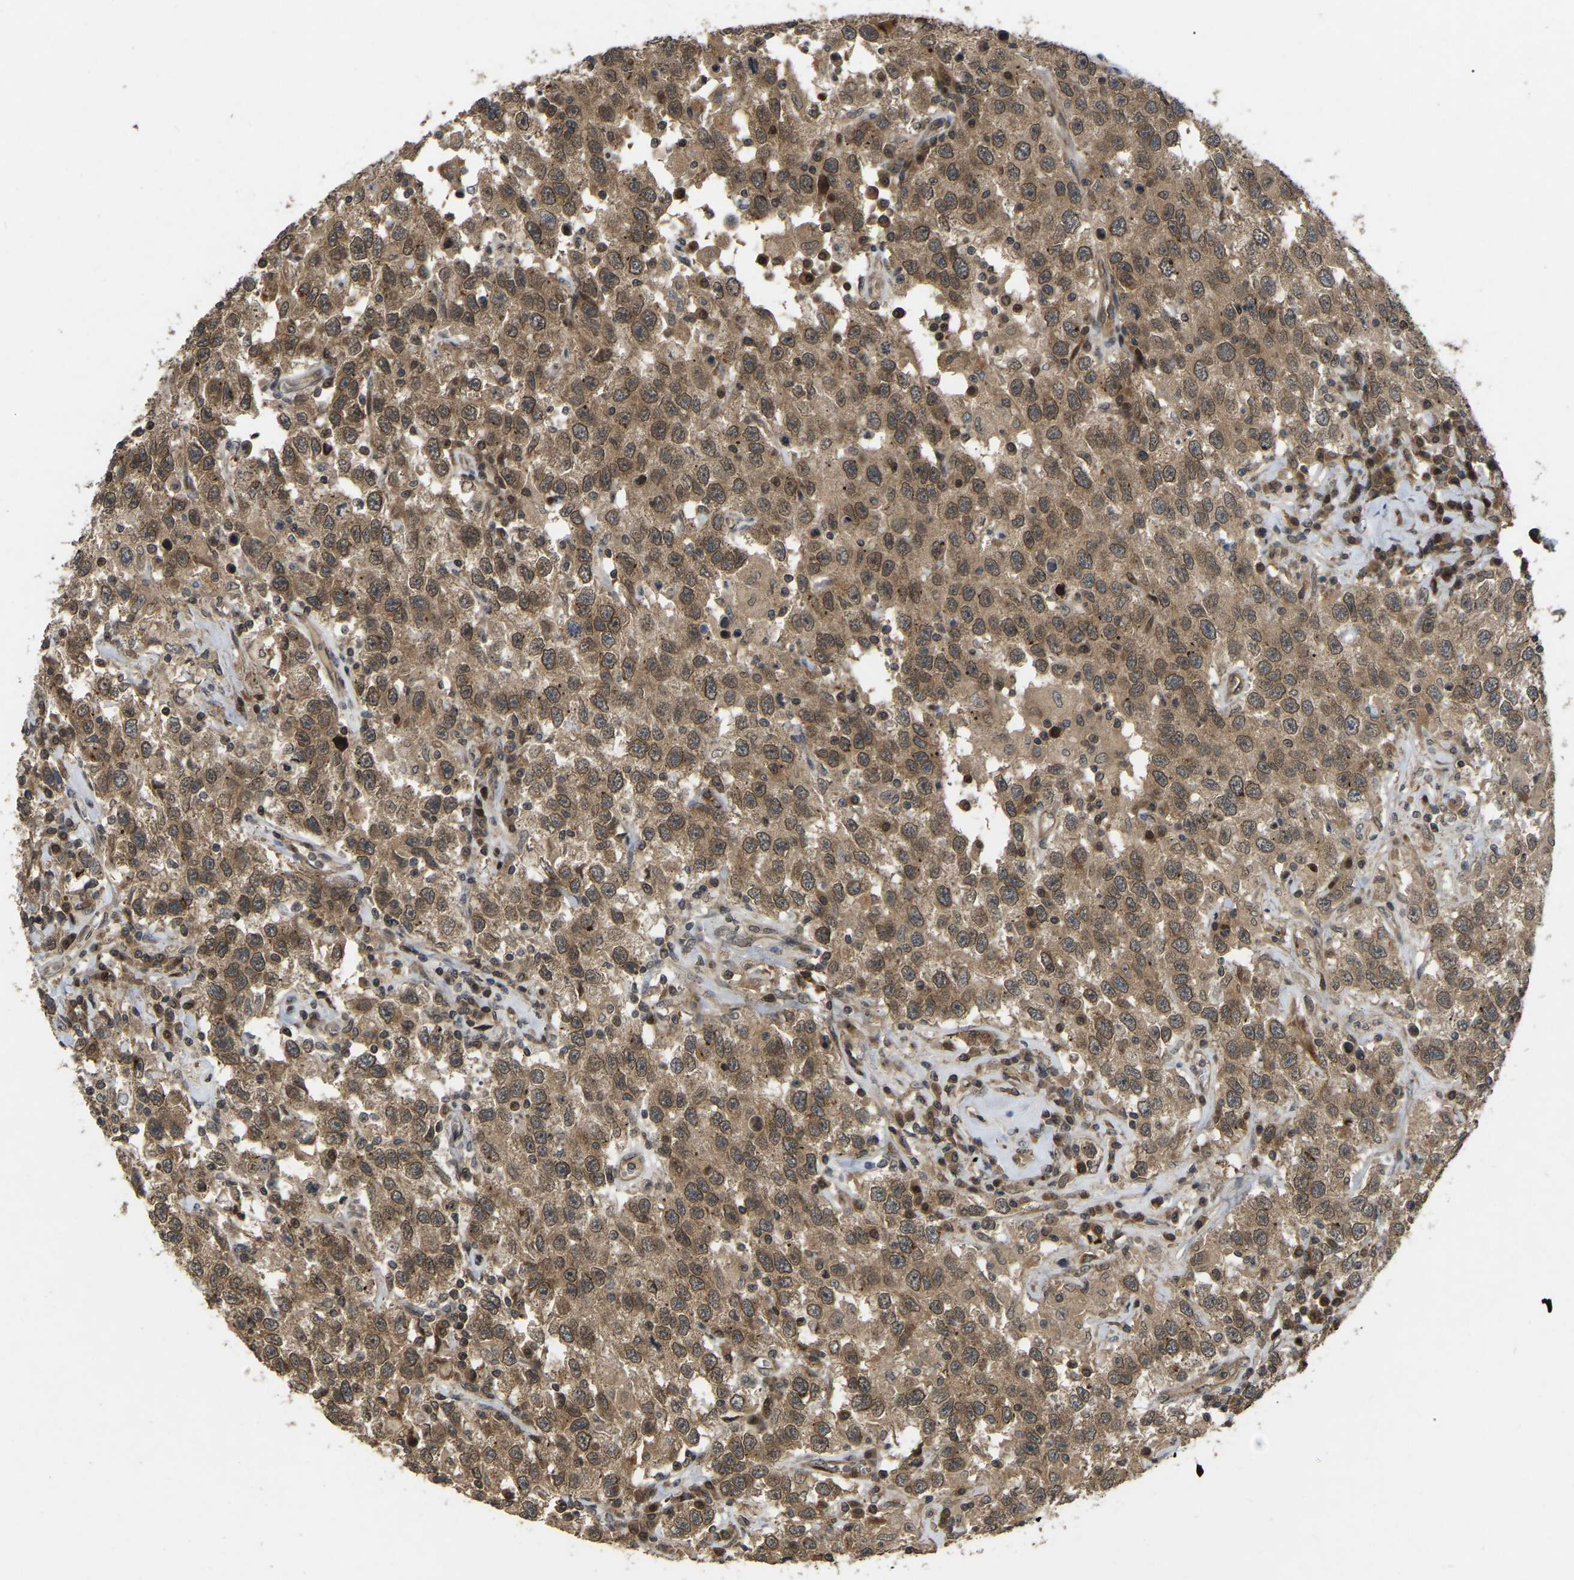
{"staining": {"intensity": "moderate", "quantity": ">75%", "location": "cytoplasmic/membranous,nuclear"}, "tissue": "testis cancer", "cell_type": "Tumor cells", "image_type": "cancer", "snomed": [{"axis": "morphology", "description": "Seminoma, NOS"}, {"axis": "topography", "description": "Testis"}], "caption": "Tumor cells reveal medium levels of moderate cytoplasmic/membranous and nuclear positivity in about >75% of cells in testis cancer. Using DAB (brown) and hematoxylin (blue) stains, captured at high magnification using brightfield microscopy.", "gene": "KIAA1549", "patient": {"sex": "male", "age": 41}}